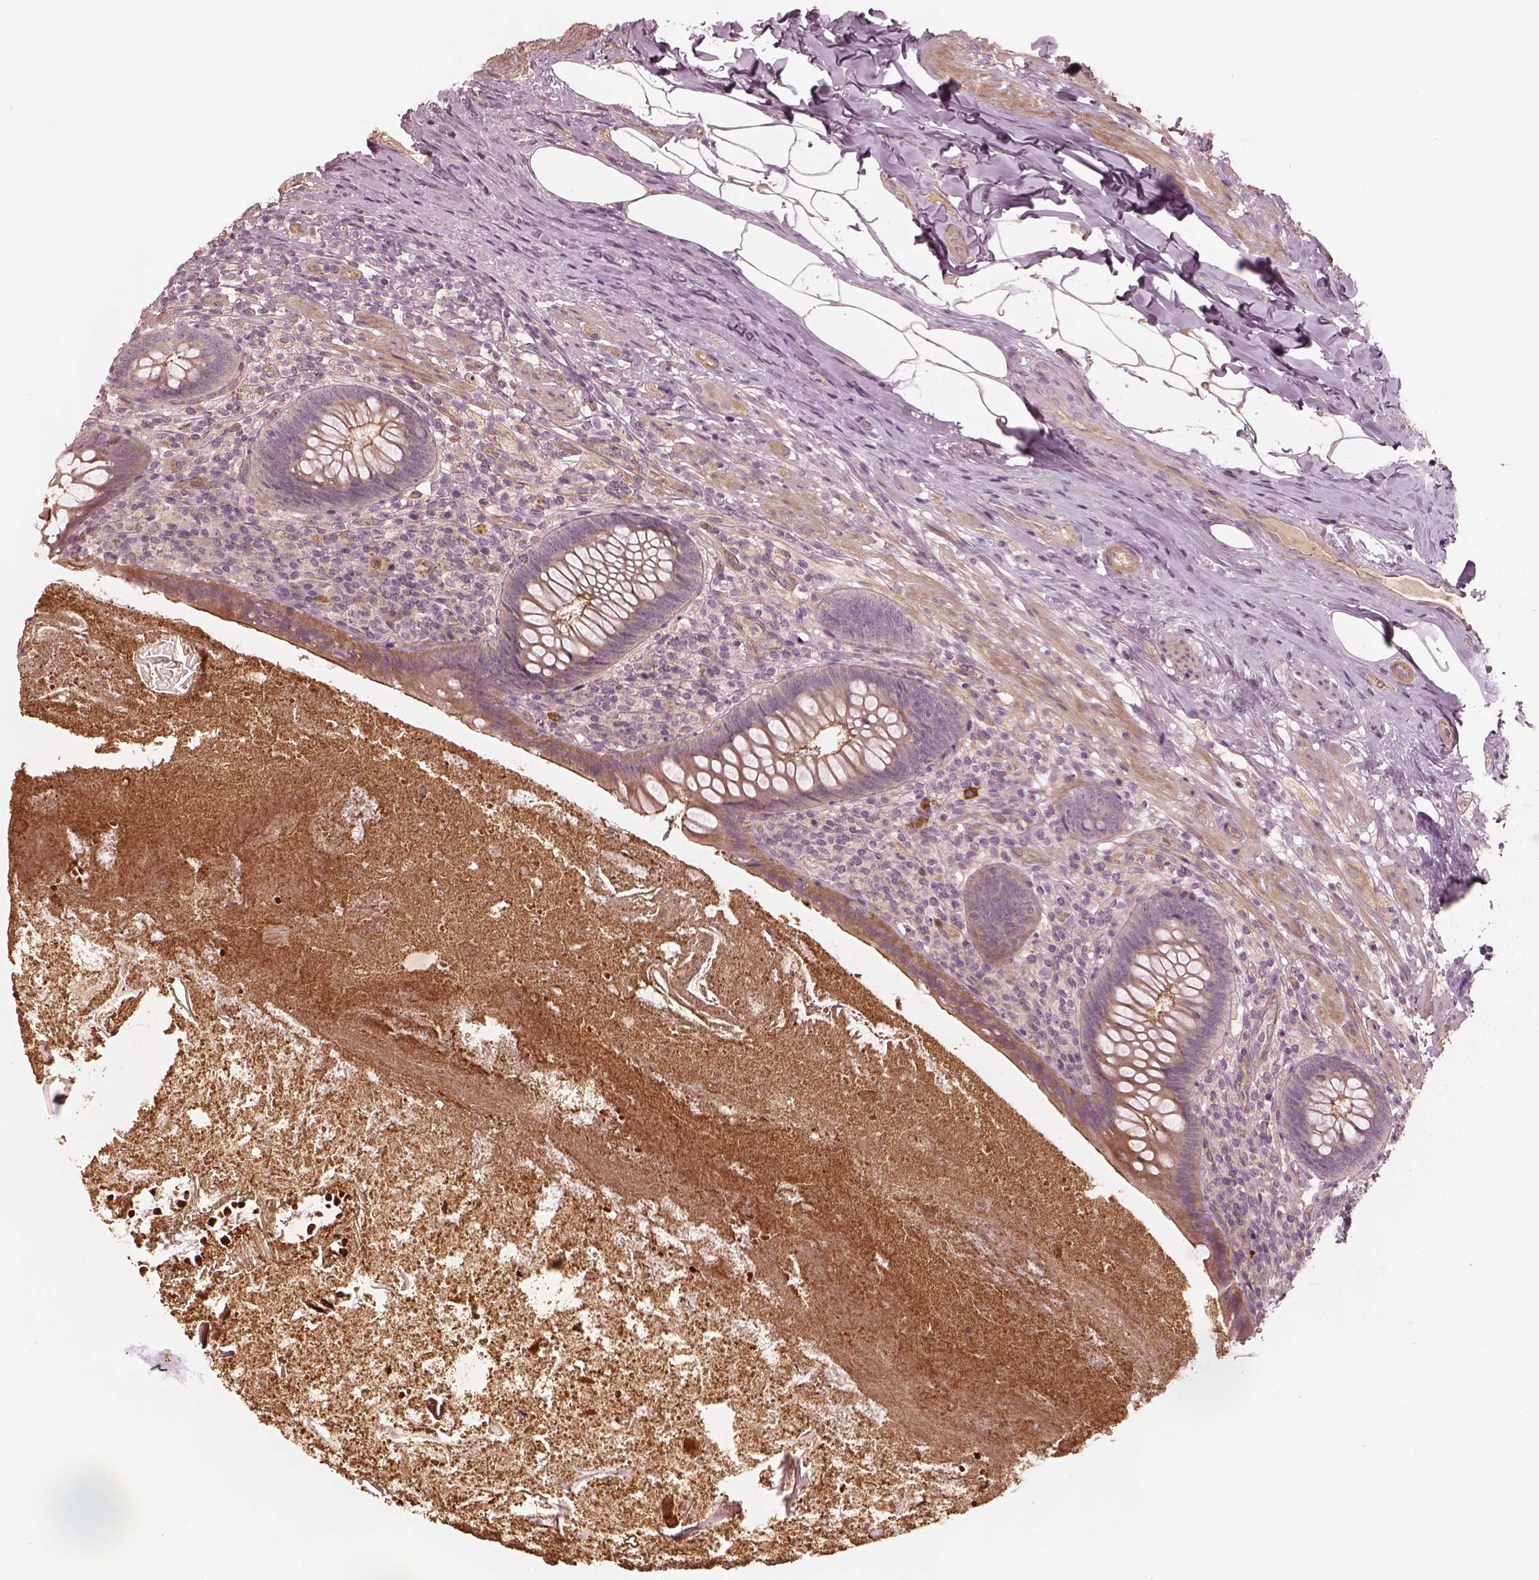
{"staining": {"intensity": "strong", "quantity": "25%-75%", "location": "cytoplasmic/membranous"}, "tissue": "appendix", "cell_type": "Glandular cells", "image_type": "normal", "snomed": [{"axis": "morphology", "description": "Normal tissue, NOS"}, {"axis": "topography", "description": "Appendix"}], "caption": "Appendix stained with DAB (3,3'-diaminobenzidine) immunohistochemistry exhibits high levels of strong cytoplasmic/membranous staining in about 25%-75% of glandular cells. (DAB IHC with brightfield microscopy, high magnification).", "gene": "OTOGL", "patient": {"sex": "male", "age": 47}}